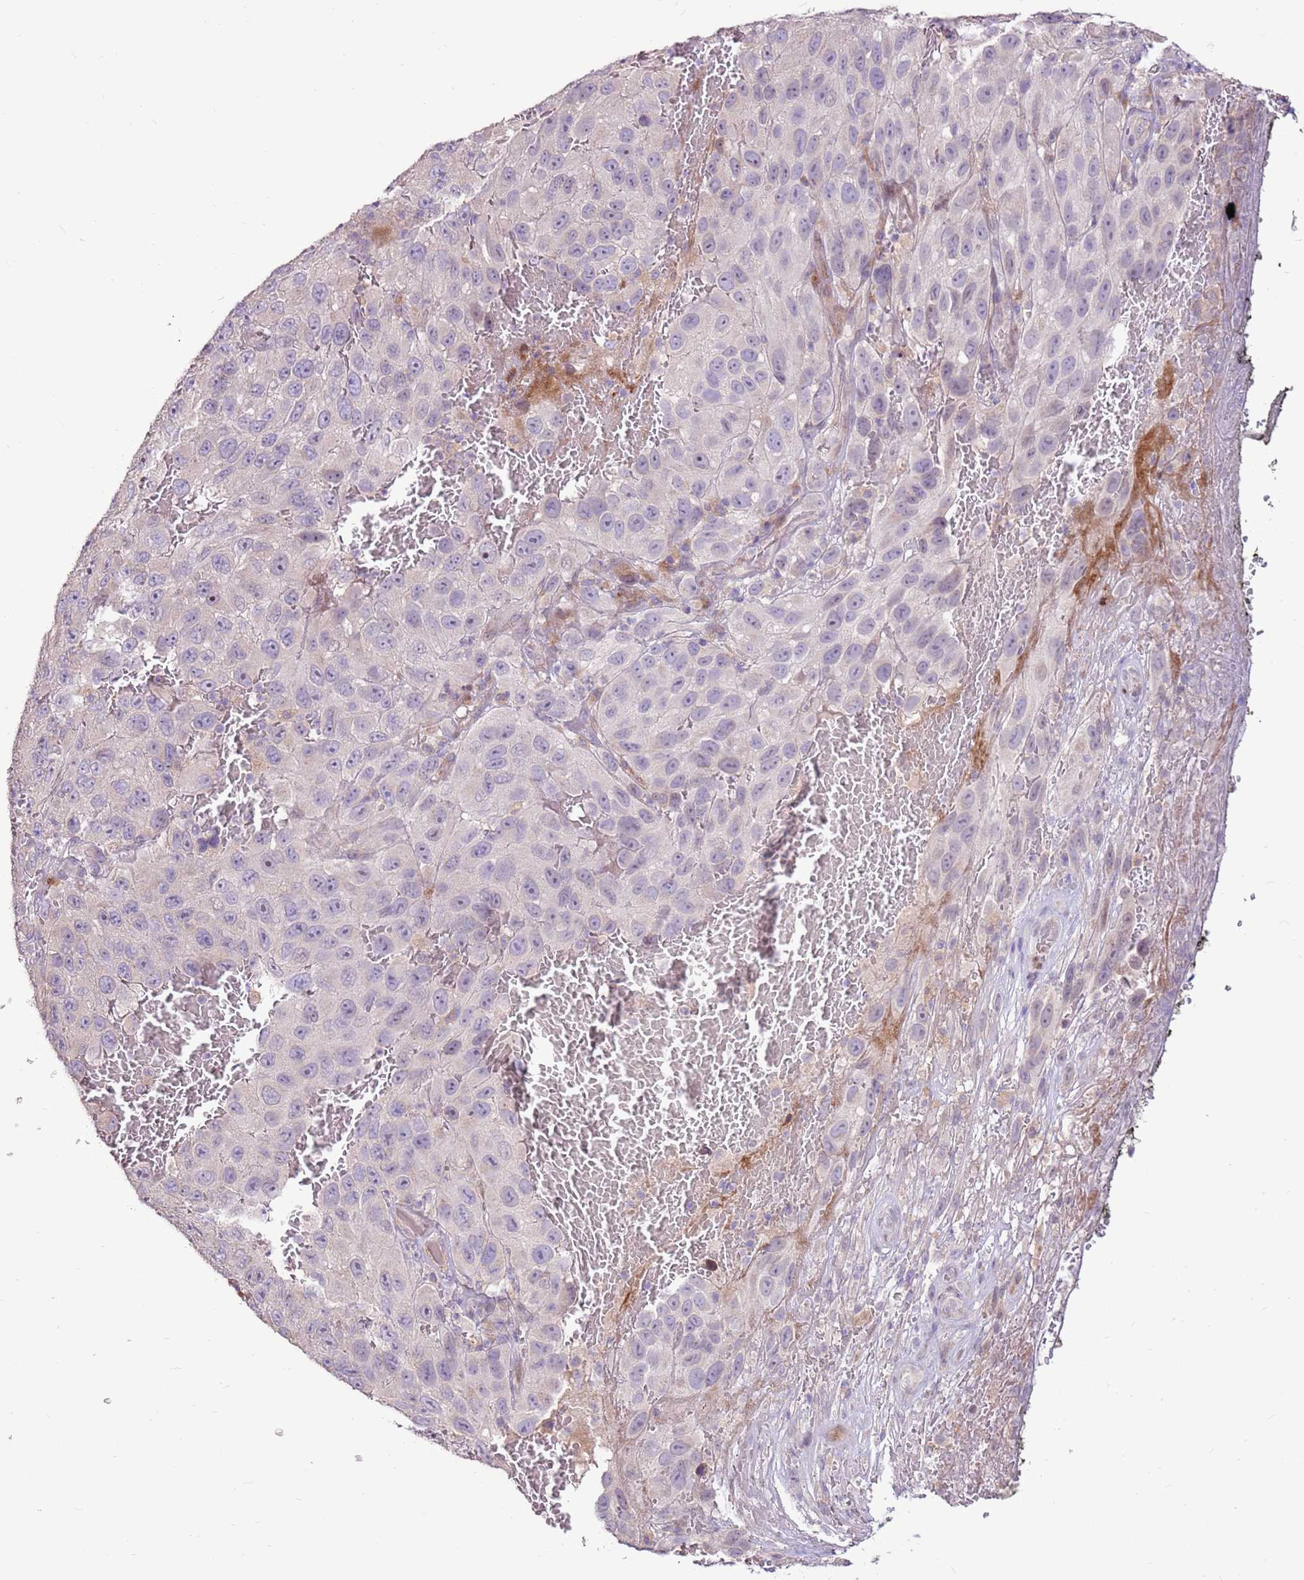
{"staining": {"intensity": "negative", "quantity": "none", "location": "none"}, "tissue": "melanoma", "cell_type": "Tumor cells", "image_type": "cancer", "snomed": [{"axis": "morphology", "description": "Normal tissue, NOS"}, {"axis": "morphology", "description": "Malignant melanoma, NOS"}, {"axis": "topography", "description": "Skin"}], "caption": "Immunohistochemistry (IHC) histopathology image of neoplastic tissue: human malignant melanoma stained with DAB (3,3'-diaminobenzidine) reveals no significant protein staining in tumor cells. Brightfield microscopy of immunohistochemistry stained with DAB (3,3'-diaminobenzidine) (brown) and hematoxylin (blue), captured at high magnification.", "gene": "LGI4", "patient": {"sex": "female", "age": 96}}